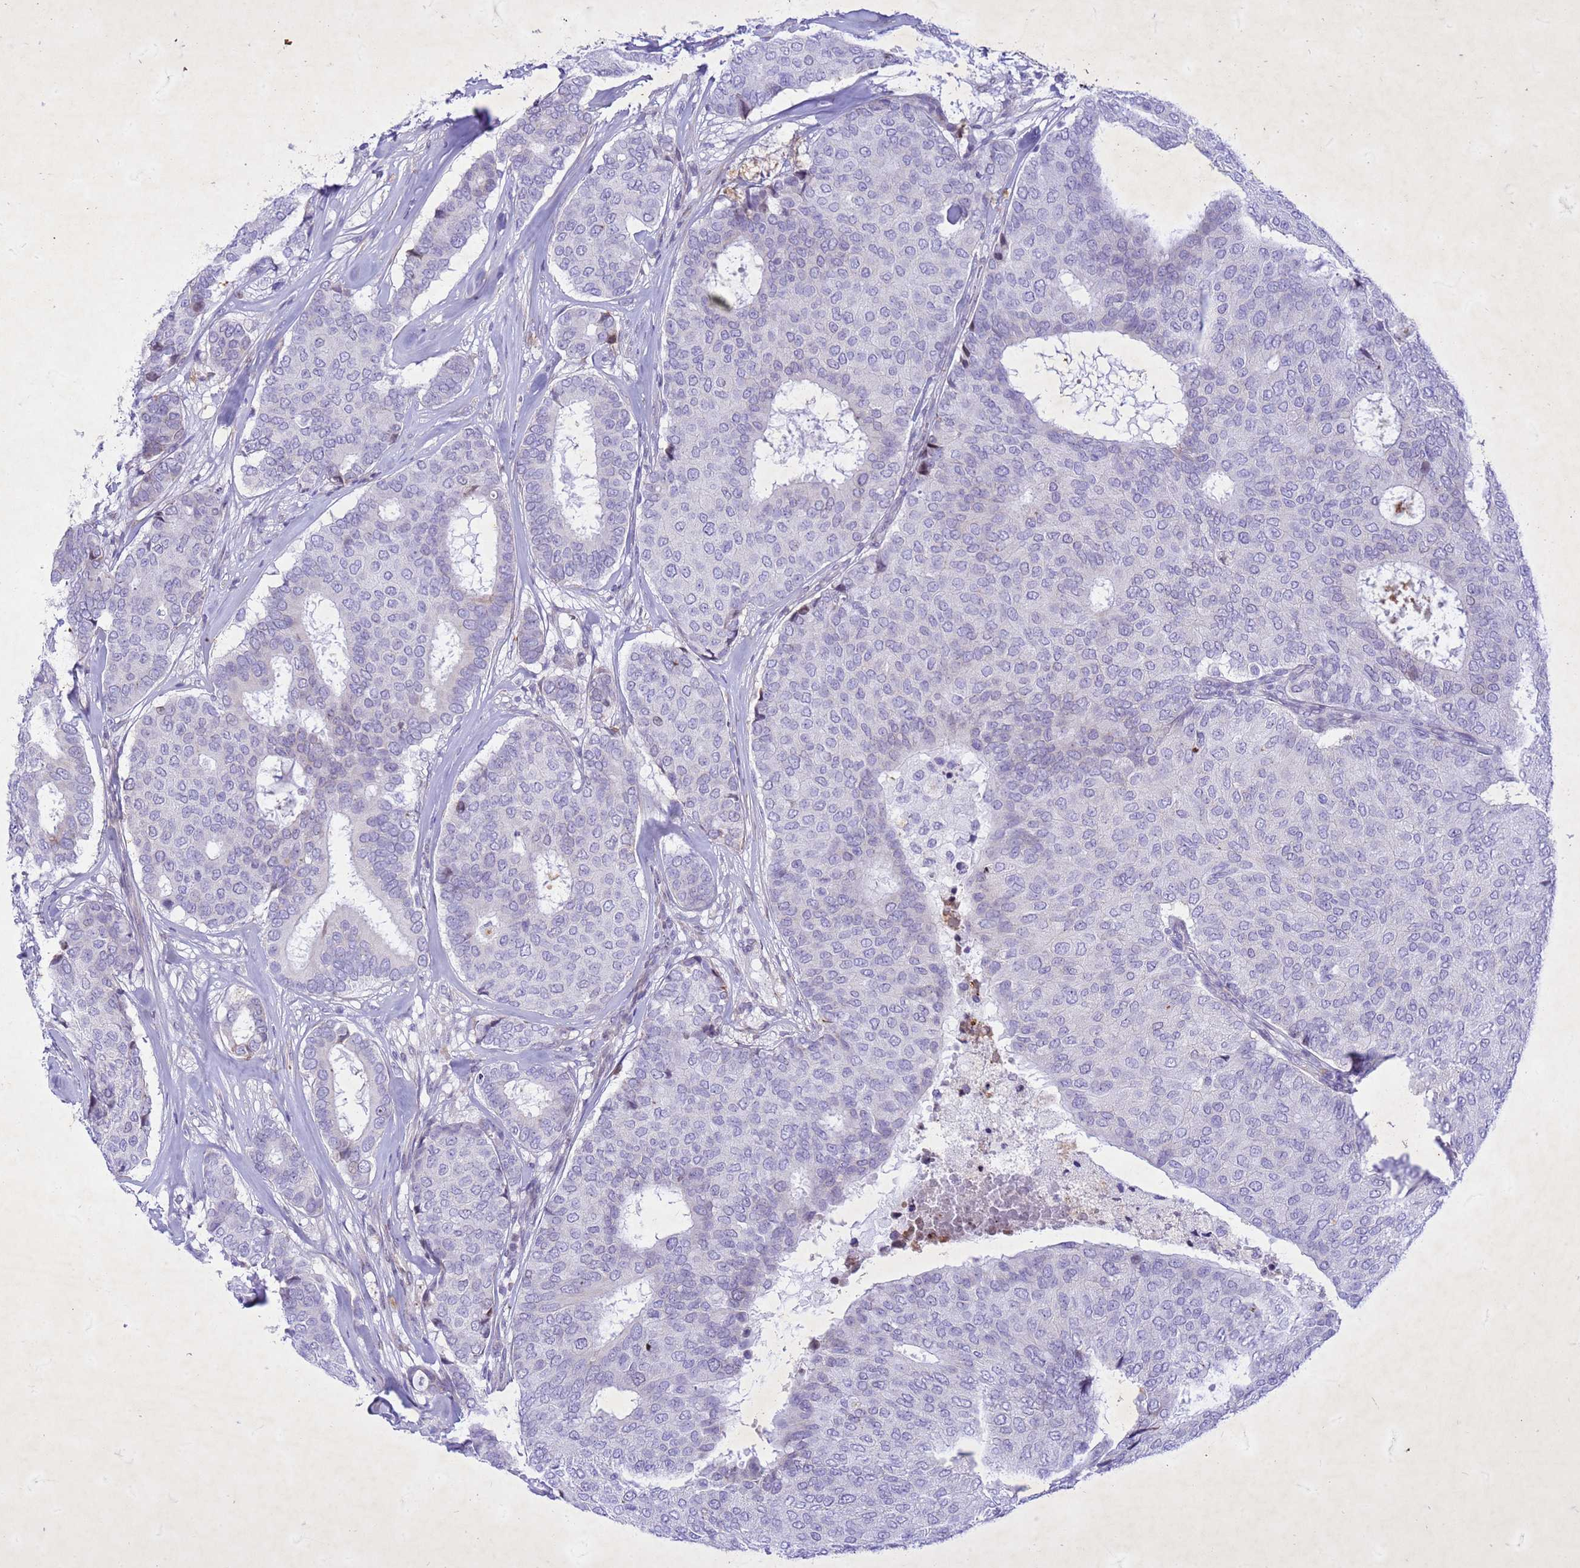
{"staining": {"intensity": "negative", "quantity": "none", "location": "none"}, "tissue": "breast cancer", "cell_type": "Tumor cells", "image_type": "cancer", "snomed": [{"axis": "morphology", "description": "Duct carcinoma"}, {"axis": "topography", "description": "Breast"}], "caption": "IHC histopathology image of neoplastic tissue: breast cancer (invasive ductal carcinoma) stained with DAB reveals no significant protein expression in tumor cells.", "gene": "COPS9", "patient": {"sex": "female", "age": 75}}